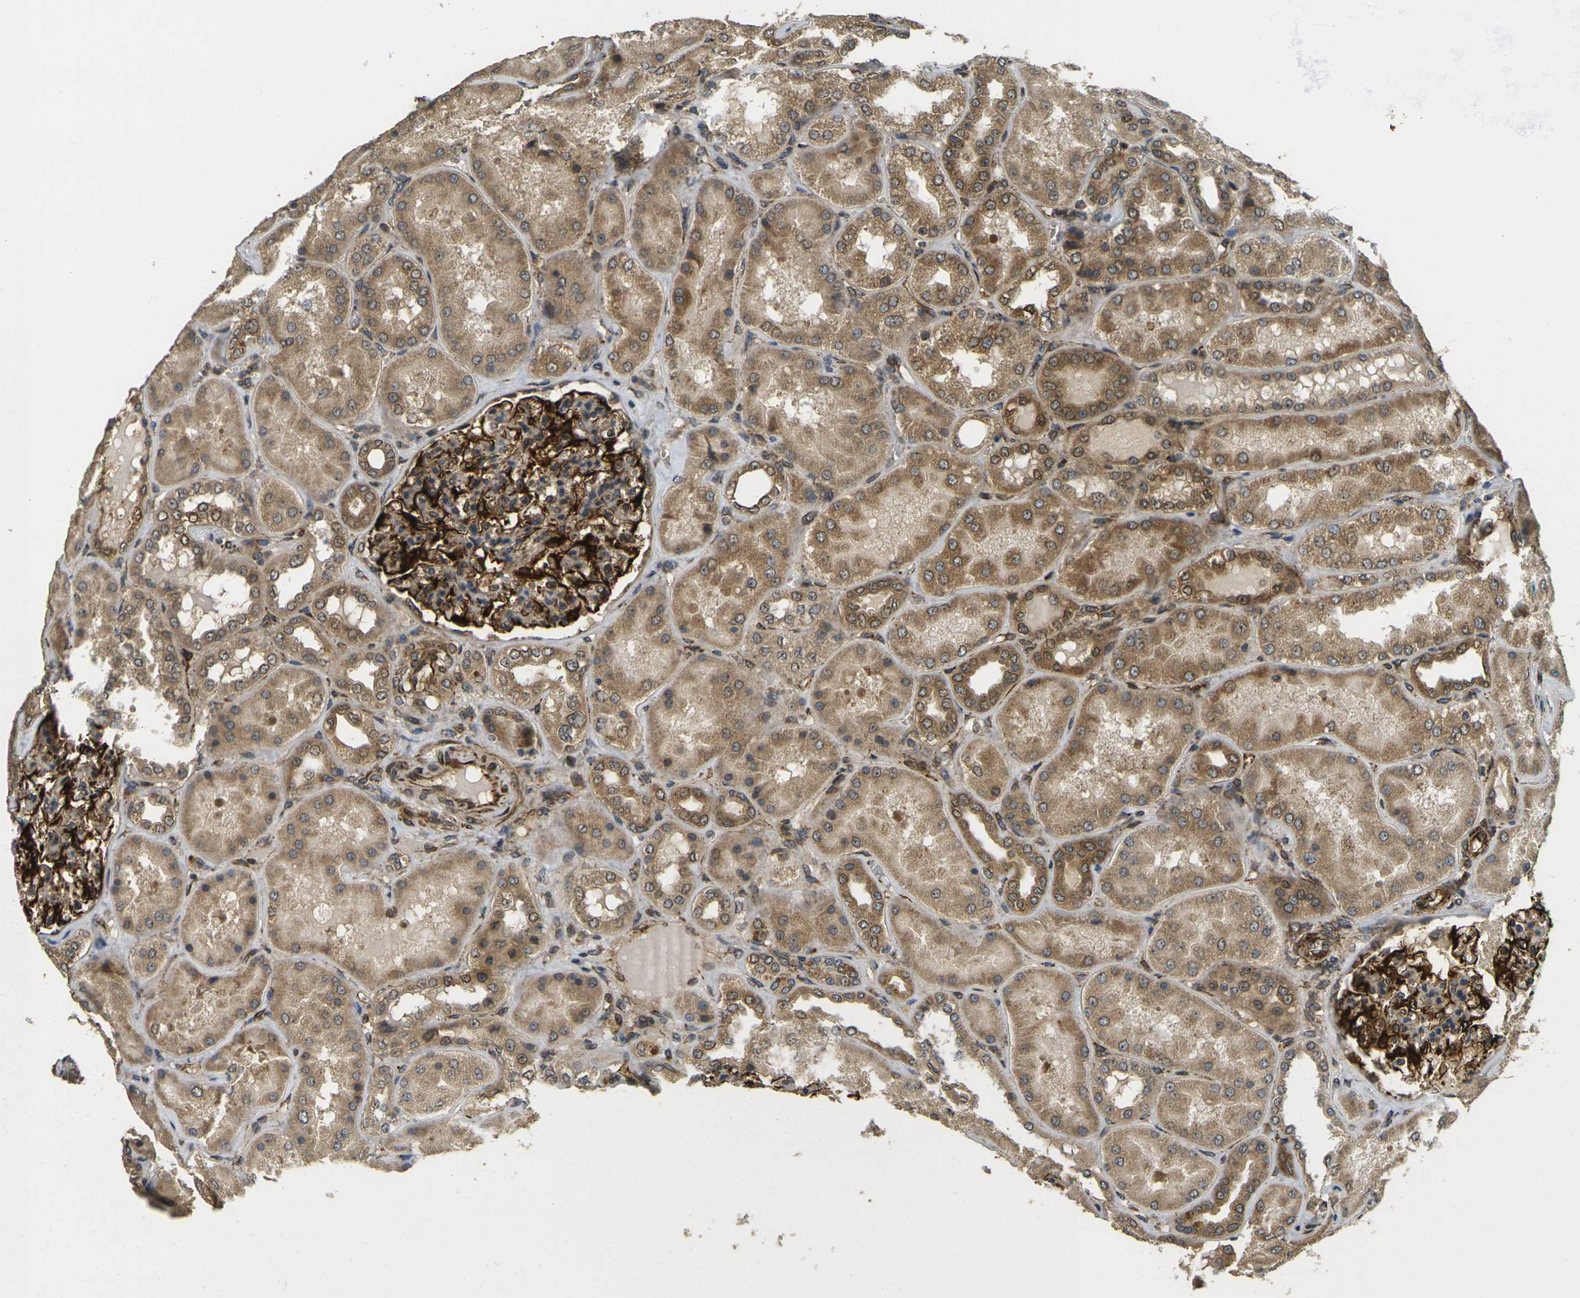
{"staining": {"intensity": "strong", "quantity": ">75%", "location": "cytoplasmic/membranous"}, "tissue": "kidney", "cell_type": "Cells in glomeruli", "image_type": "normal", "snomed": [{"axis": "morphology", "description": "Normal tissue, NOS"}, {"axis": "topography", "description": "Kidney"}], "caption": "DAB immunohistochemical staining of unremarkable human kidney shows strong cytoplasmic/membranous protein positivity in about >75% of cells in glomeruli.", "gene": "FUT11", "patient": {"sex": "female", "age": 56}}